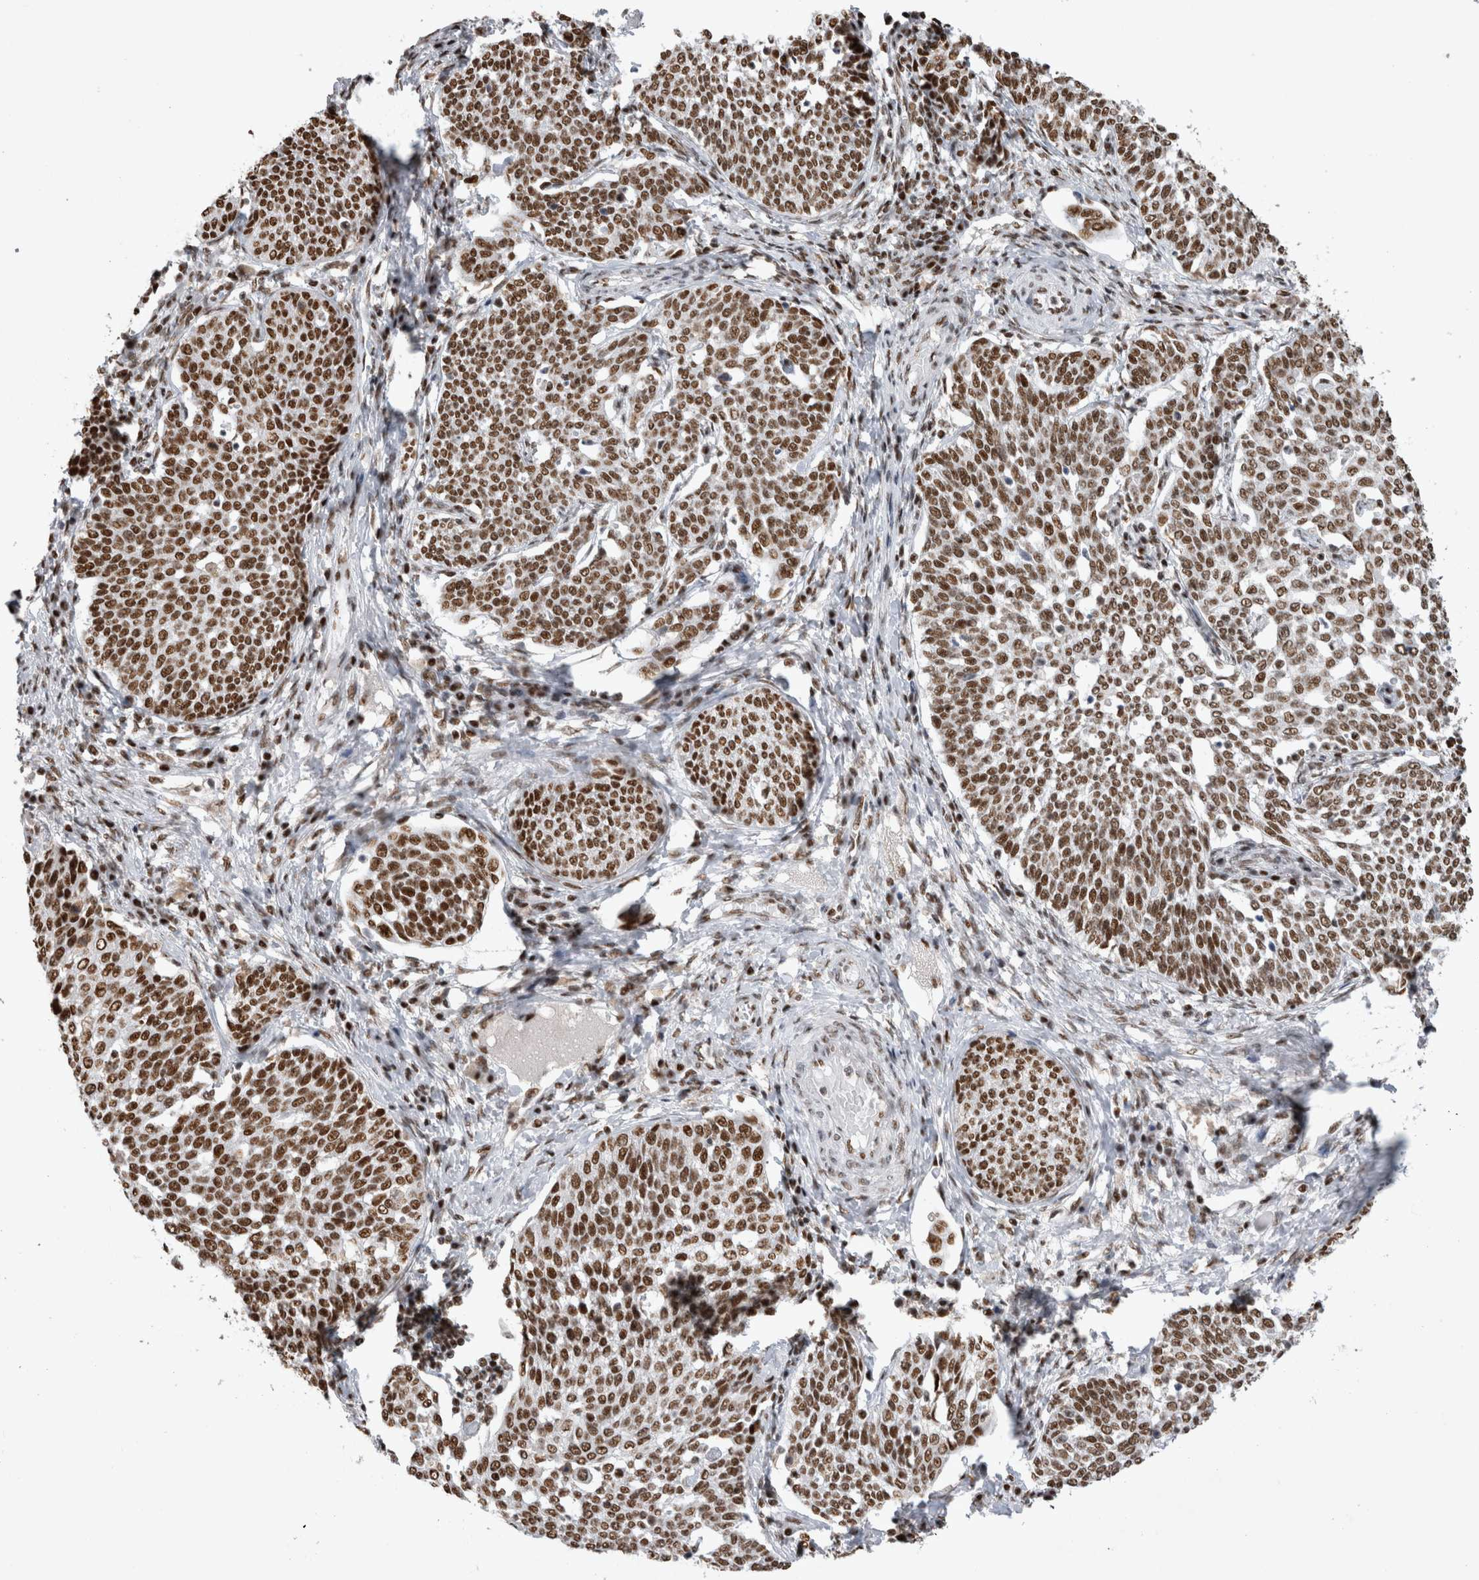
{"staining": {"intensity": "moderate", "quantity": ">75%", "location": "nuclear"}, "tissue": "cervical cancer", "cell_type": "Tumor cells", "image_type": "cancer", "snomed": [{"axis": "morphology", "description": "Squamous cell carcinoma, NOS"}, {"axis": "topography", "description": "Cervix"}], "caption": "This is a photomicrograph of immunohistochemistry staining of cervical cancer, which shows moderate staining in the nuclear of tumor cells.", "gene": "EYA2", "patient": {"sex": "female", "age": 34}}